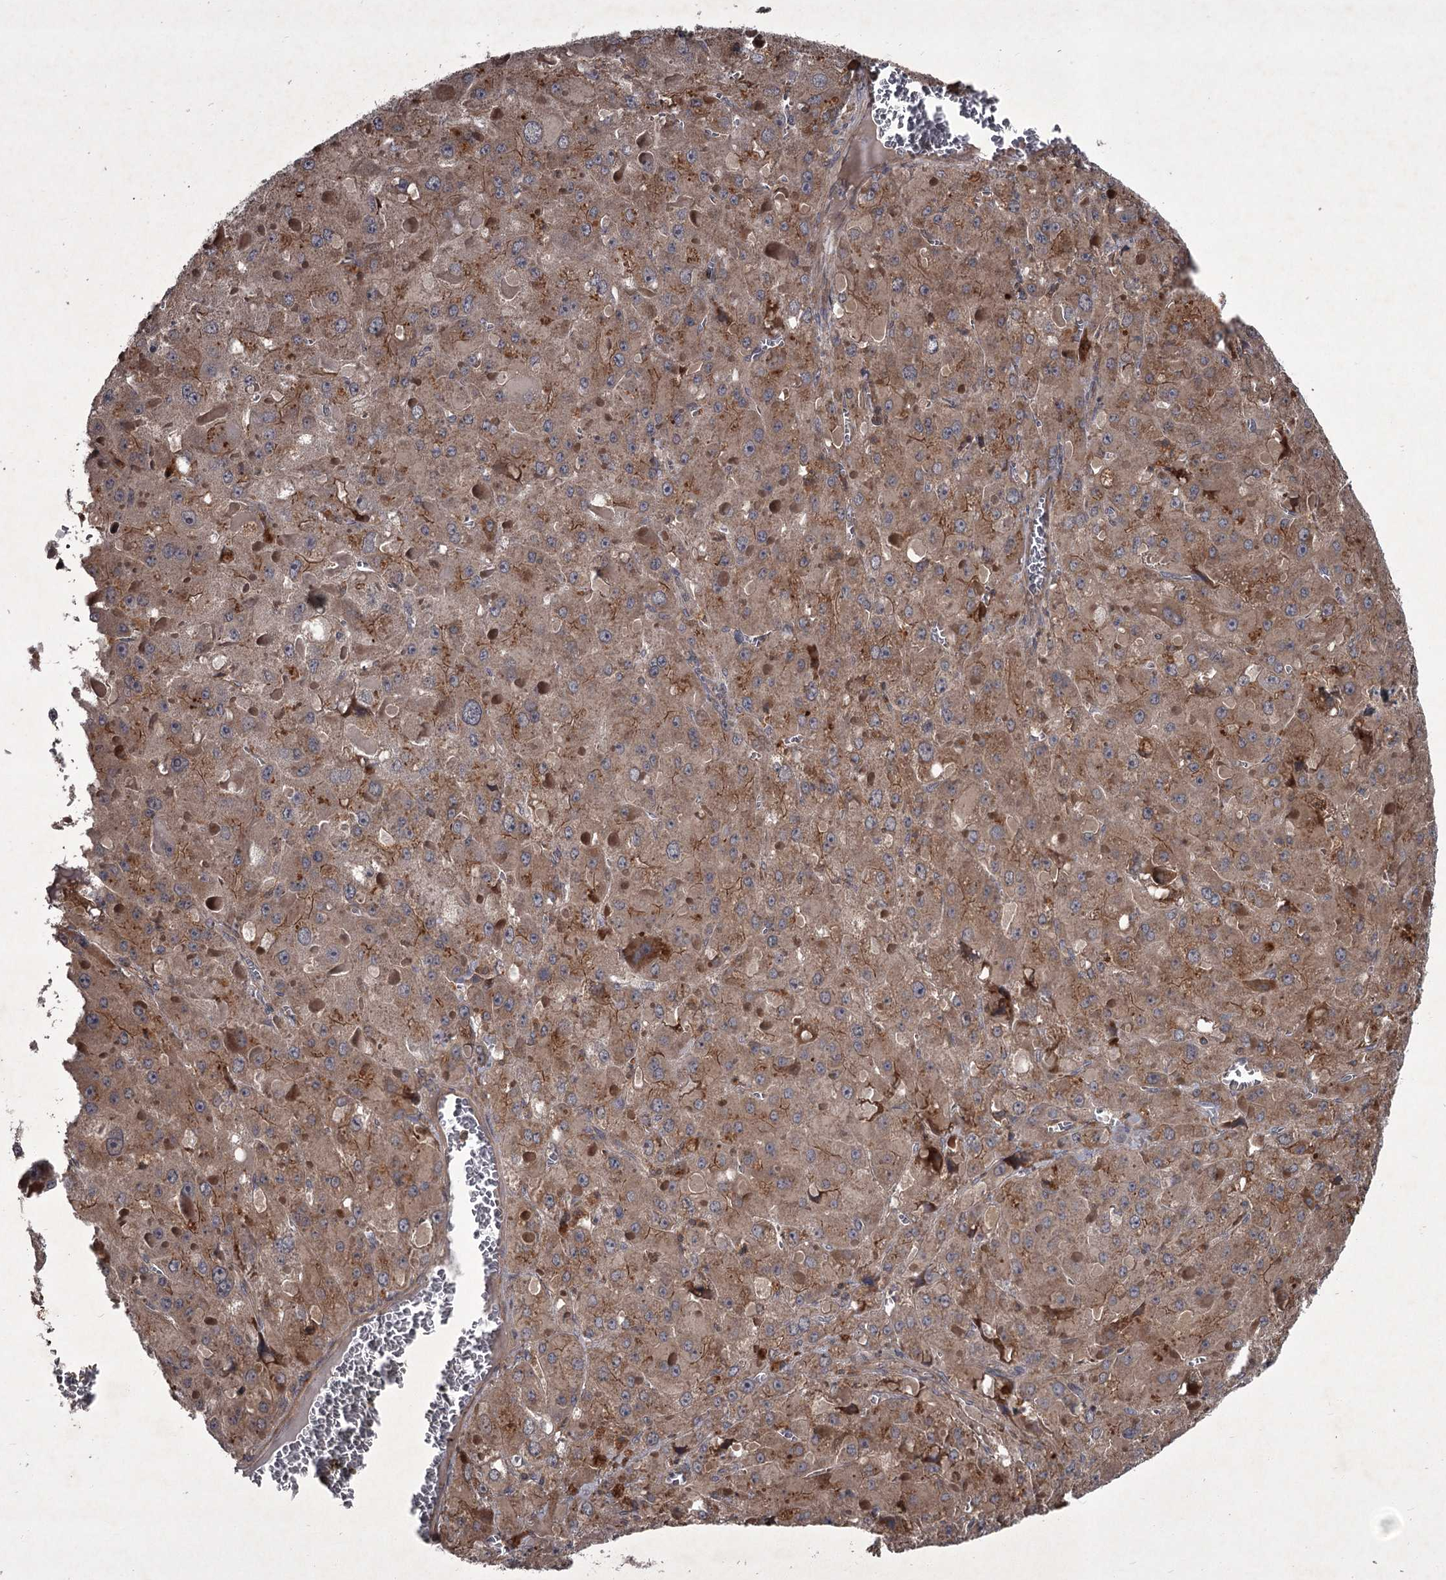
{"staining": {"intensity": "moderate", "quantity": ">75%", "location": "cytoplasmic/membranous"}, "tissue": "liver cancer", "cell_type": "Tumor cells", "image_type": "cancer", "snomed": [{"axis": "morphology", "description": "Carcinoma, Hepatocellular, NOS"}, {"axis": "topography", "description": "Liver"}], "caption": "Hepatocellular carcinoma (liver) tissue reveals moderate cytoplasmic/membranous expression in approximately >75% of tumor cells, visualized by immunohistochemistry.", "gene": "UNC93B1", "patient": {"sex": "female", "age": 73}}